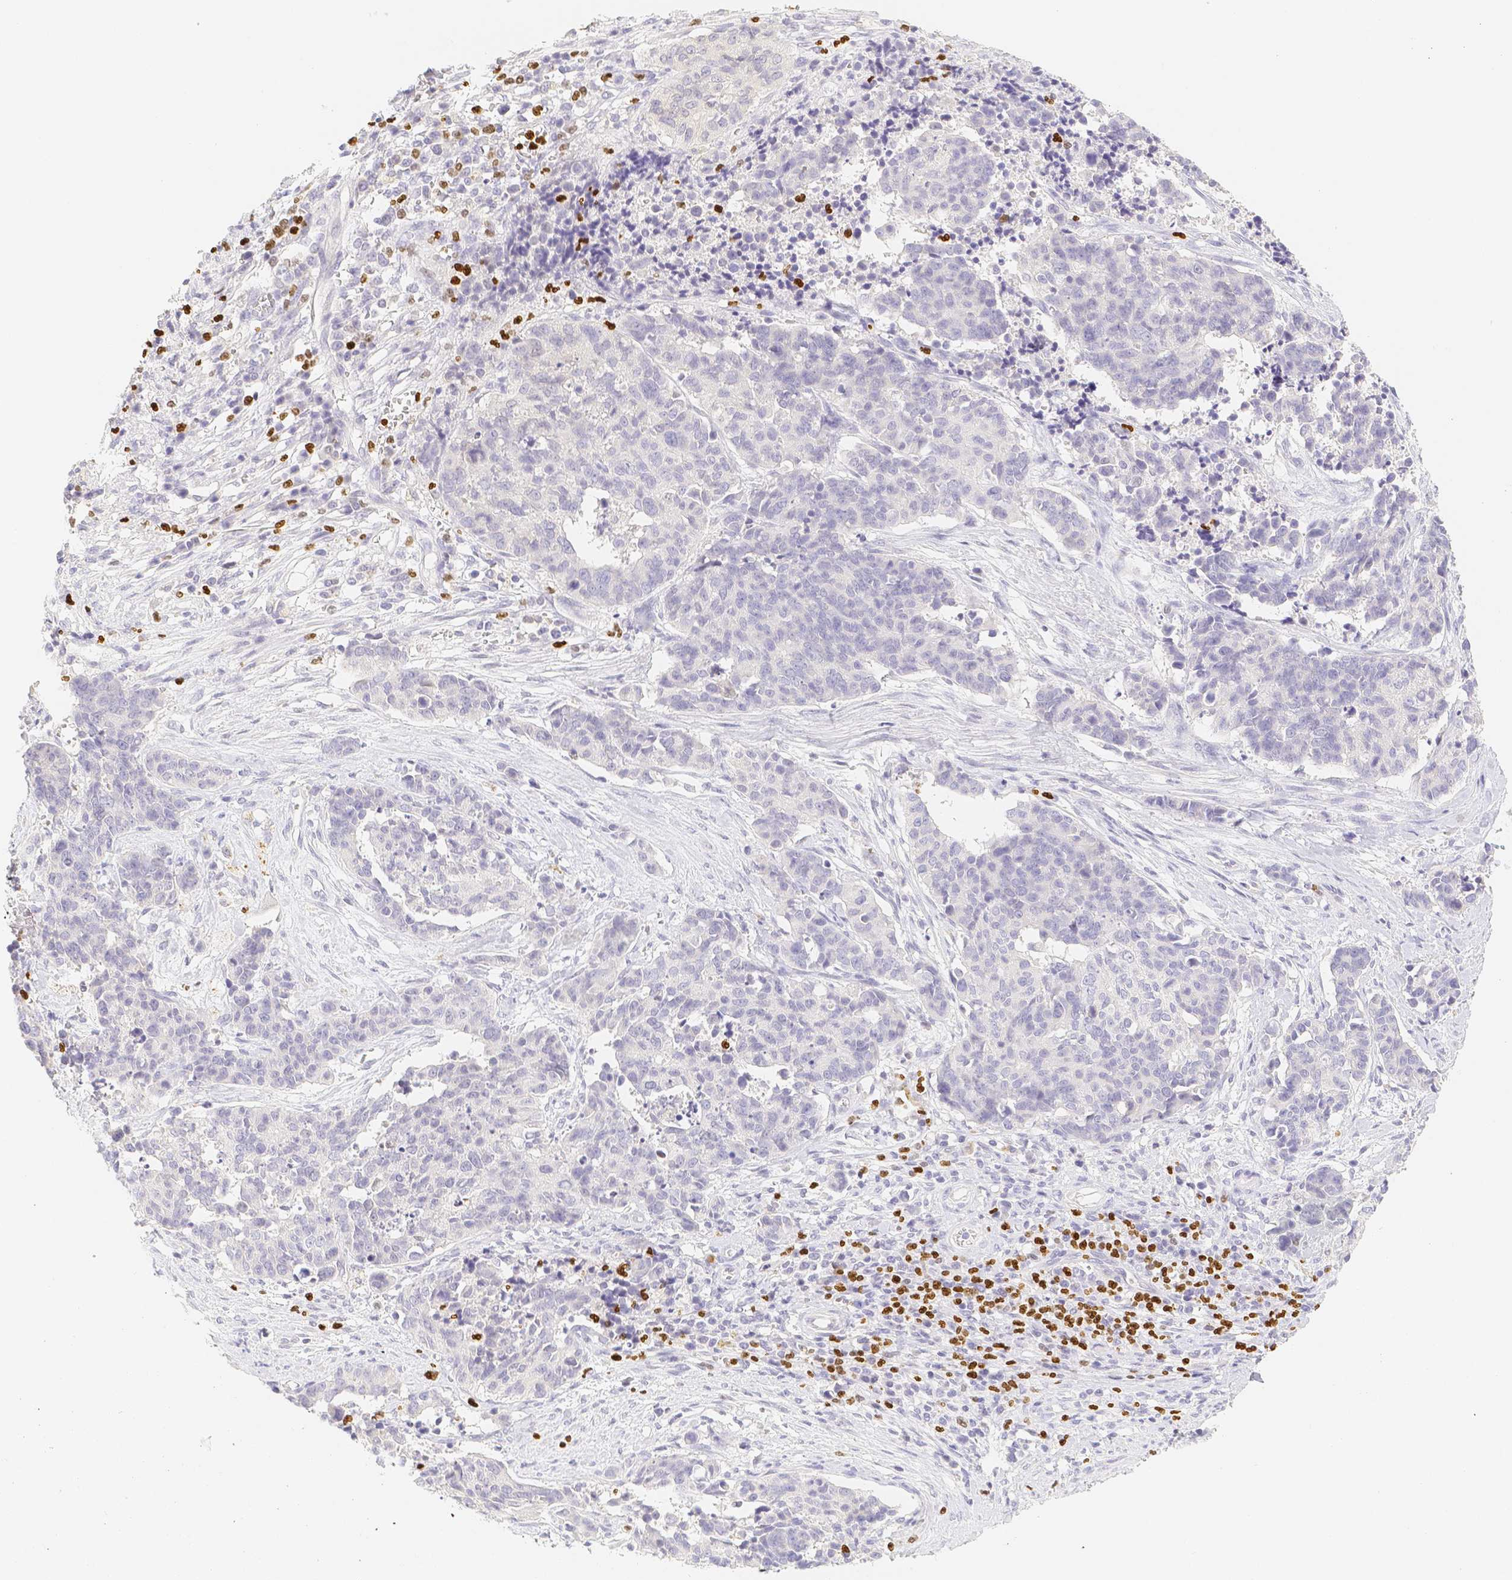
{"staining": {"intensity": "negative", "quantity": "none", "location": "none"}, "tissue": "cervical cancer", "cell_type": "Tumor cells", "image_type": "cancer", "snomed": [{"axis": "morphology", "description": "Squamous cell carcinoma, NOS"}, {"axis": "topography", "description": "Cervix"}], "caption": "Protein analysis of cervical cancer (squamous cell carcinoma) displays no significant expression in tumor cells.", "gene": "PADI4", "patient": {"sex": "female", "age": 35}}